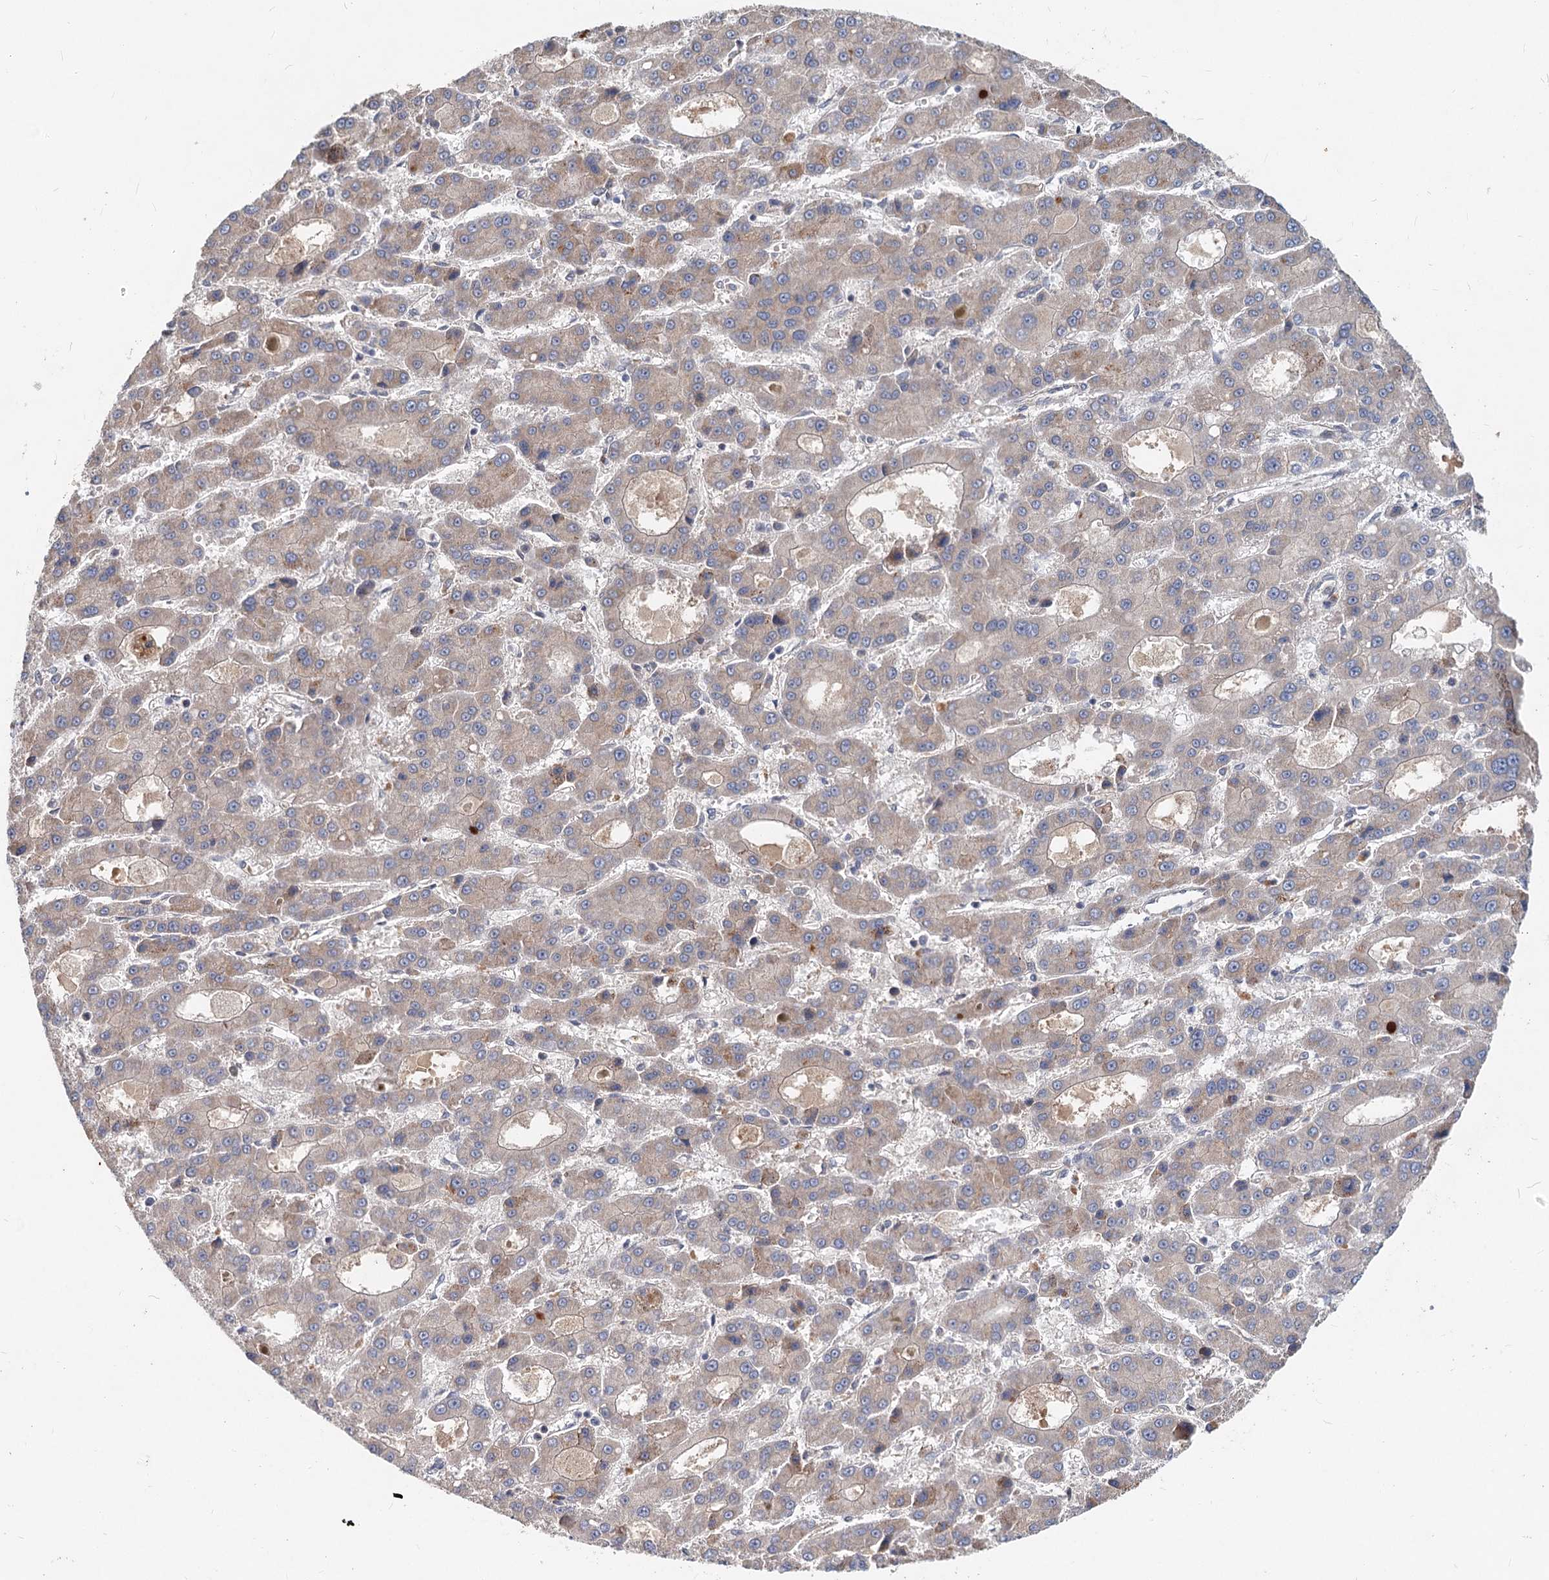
{"staining": {"intensity": "weak", "quantity": "<25%", "location": "cytoplasmic/membranous"}, "tissue": "liver cancer", "cell_type": "Tumor cells", "image_type": "cancer", "snomed": [{"axis": "morphology", "description": "Carcinoma, Hepatocellular, NOS"}, {"axis": "topography", "description": "Liver"}], "caption": "Human liver cancer stained for a protein using immunohistochemistry (IHC) demonstrates no positivity in tumor cells.", "gene": "AP3B1", "patient": {"sex": "male", "age": 70}}